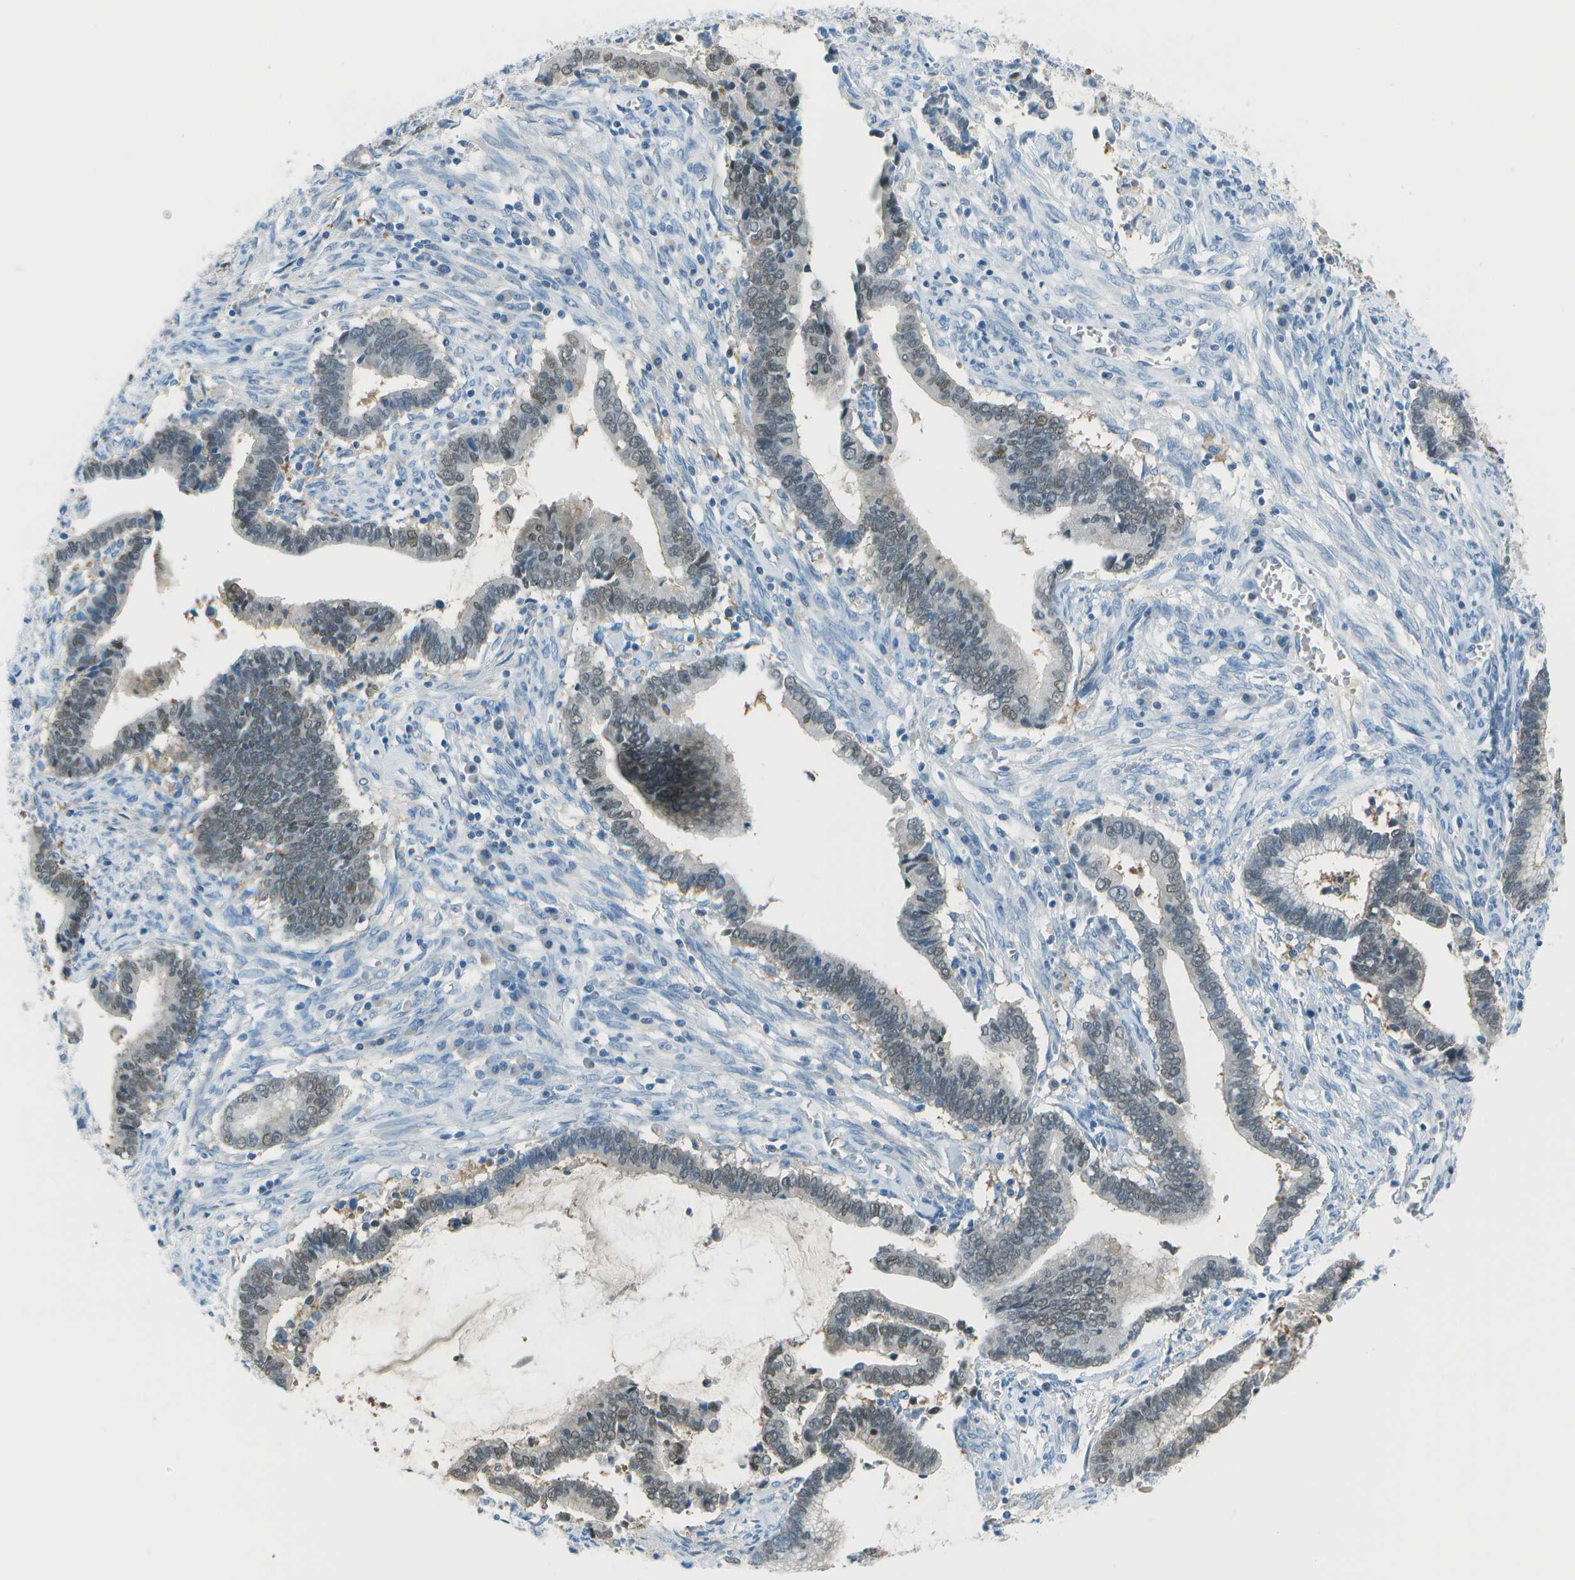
{"staining": {"intensity": "weak", "quantity": "25%-75%", "location": "nuclear"}, "tissue": "cervical cancer", "cell_type": "Tumor cells", "image_type": "cancer", "snomed": [{"axis": "morphology", "description": "Adenocarcinoma, NOS"}, {"axis": "topography", "description": "Cervix"}], "caption": "A brown stain highlights weak nuclear staining of a protein in cervical cancer (adenocarcinoma) tumor cells. The protein of interest is shown in brown color, while the nuclei are stained blue.", "gene": "ASL", "patient": {"sex": "female", "age": 44}}